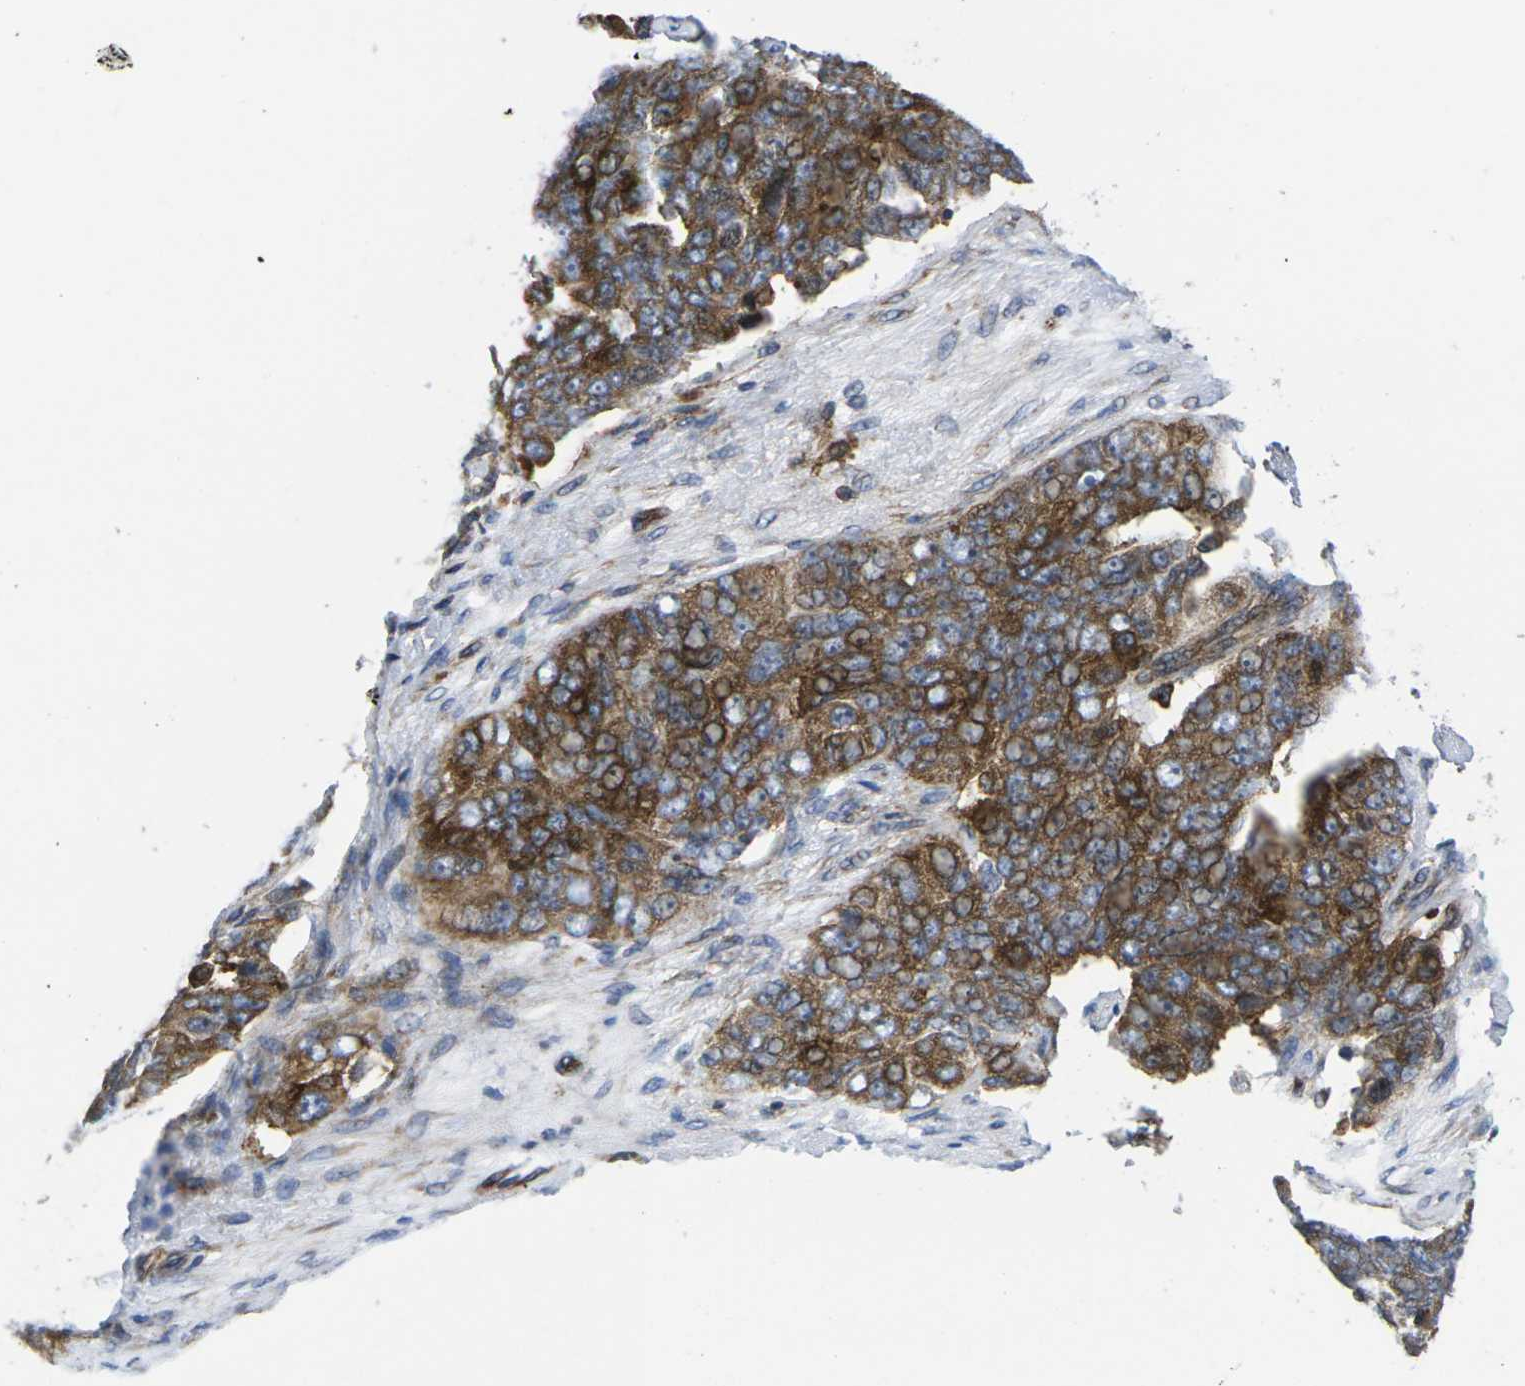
{"staining": {"intensity": "strong", "quantity": ">75%", "location": "cytoplasmic/membranous"}, "tissue": "ovarian cancer", "cell_type": "Tumor cells", "image_type": "cancer", "snomed": [{"axis": "morphology", "description": "Carcinoma, endometroid"}, {"axis": "topography", "description": "Ovary"}], "caption": "The histopathology image reveals immunohistochemical staining of endometroid carcinoma (ovarian). There is strong cytoplasmic/membranous positivity is seen in approximately >75% of tumor cells.", "gene": "IQGAP1", "patient": {"sex": "female", "age": 51}}